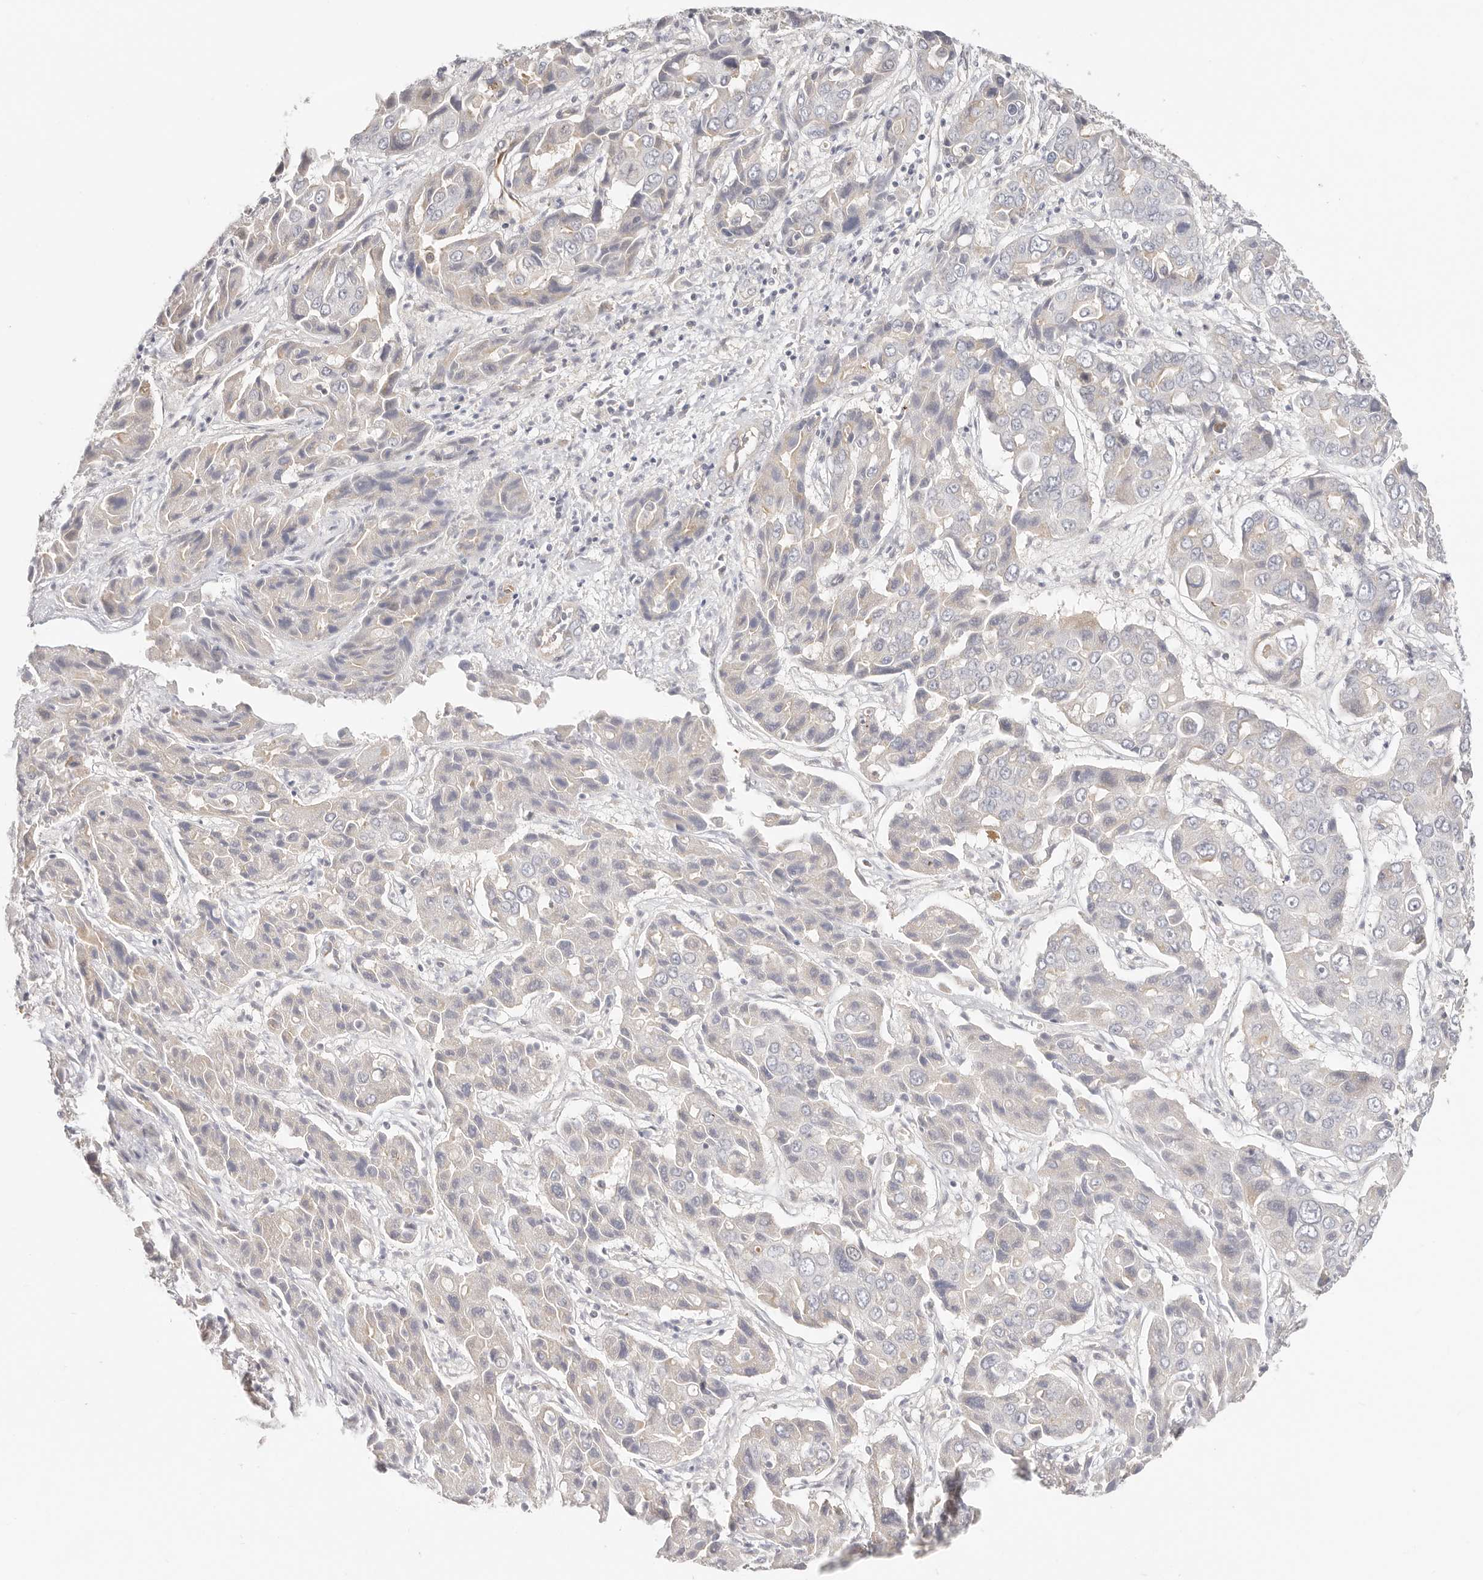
{"staining": {"intensity": "weak", "quantity": "<25%", "location": "cytoplasmic/membranous"}, "tissue": "liver cancer", "cell_type": "Tumor cells", "image_type": "cancer", "snomed": [{"axis": "morphology", "description": "Cholangiocarcinoma"}, {"axis": "topography", "description": "Liver"}], "caption": "Tumor cells show no significant expression in liver cancer (cholangiocarcinoma).", "gene": "DTNBP1", "patient": {"sex": "male", "age": 67}}